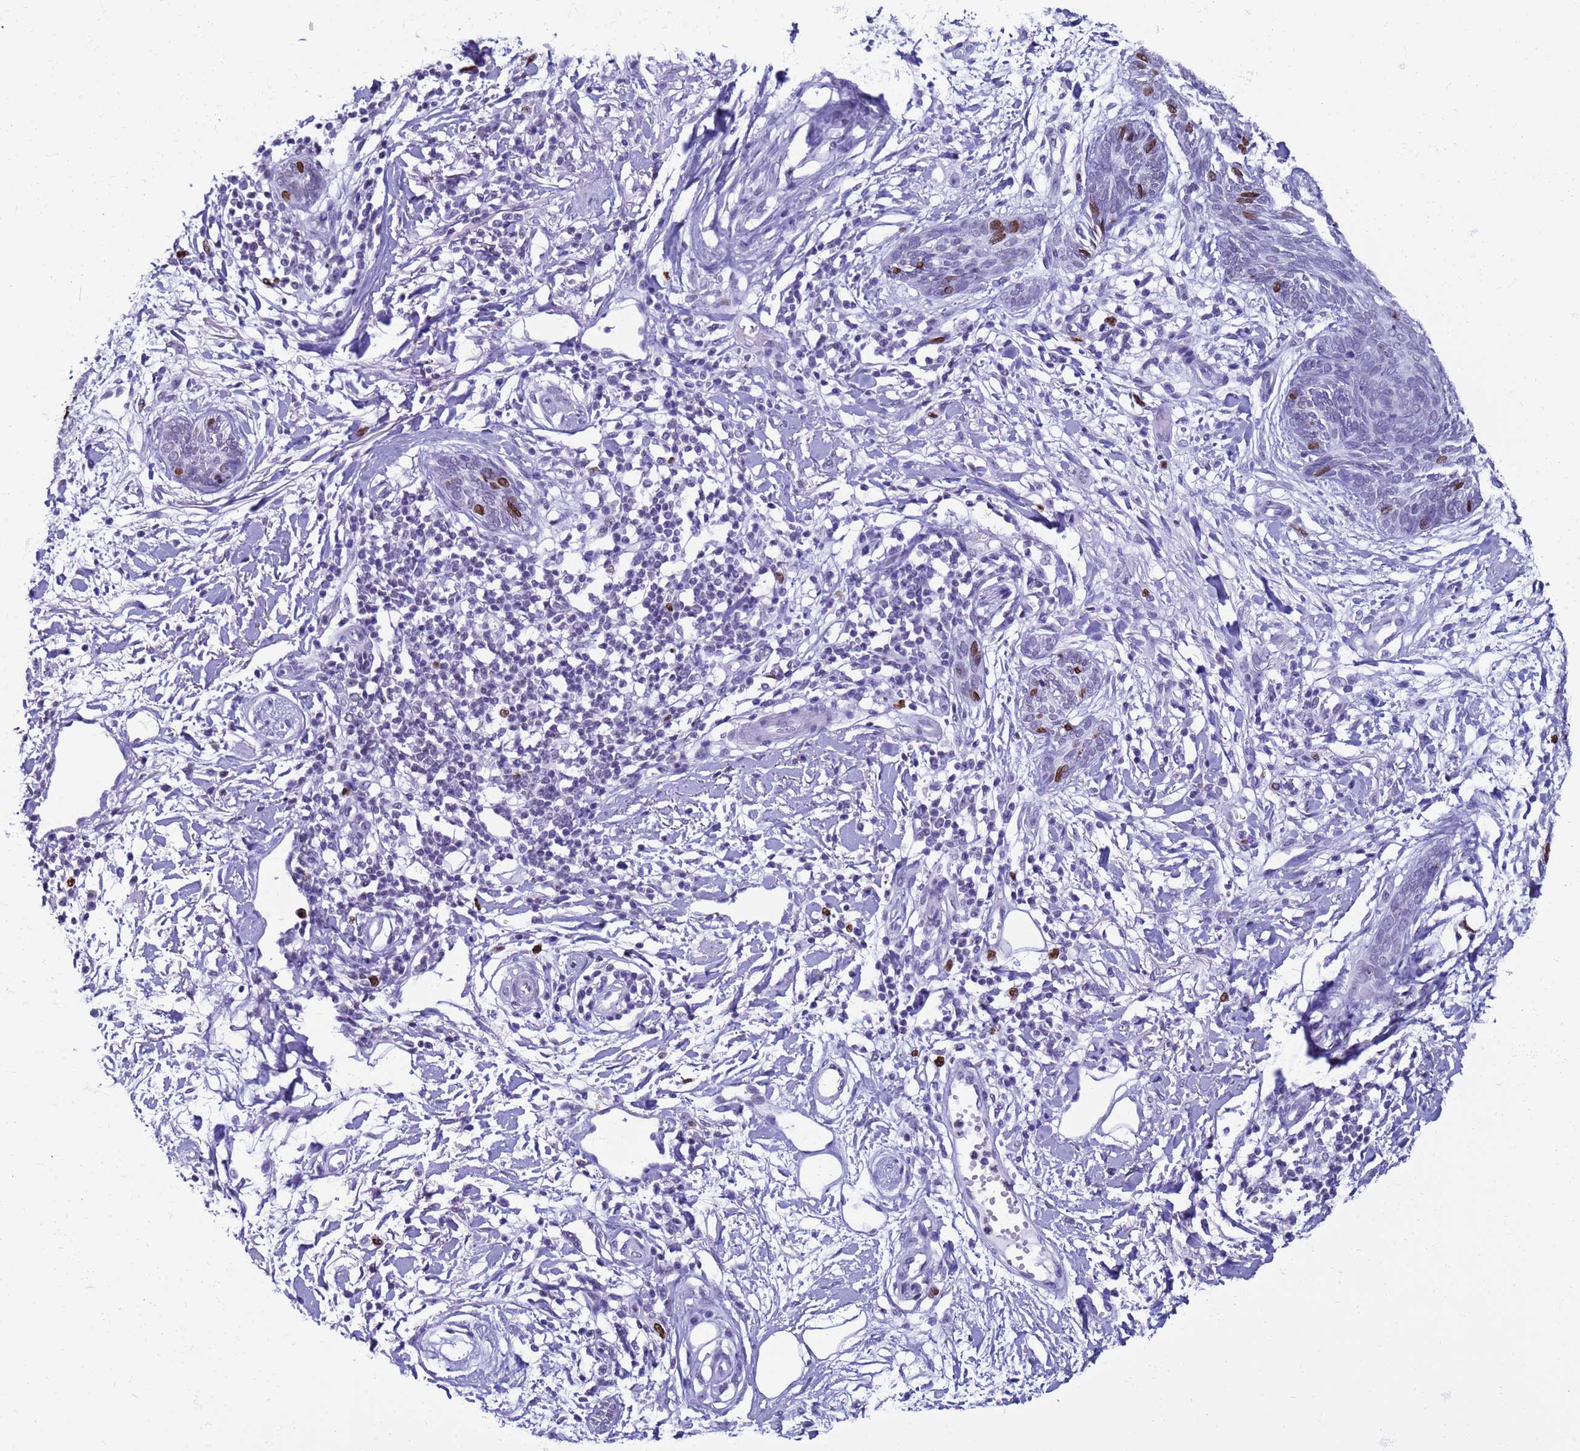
{"staining": {"intensity": "strong", "quantity": "<25%", "location": "nuclear"}, "tissue": "skin cancer", "cell_type": "Tumor cells", "image_type": "cancer", "snomed": [{"axis": "morphology", "description": "Basal cell carcinoma"}, {"axis": "topography", "description": "Skin"}], "caption": "A medium amount of strong nuclear positivity is identified in approximately <25% of tumor cells in basal cell carcinoma (skin) tissue.", "gene": "H4C8", "patient": {"sex": "female", "age": 81}}